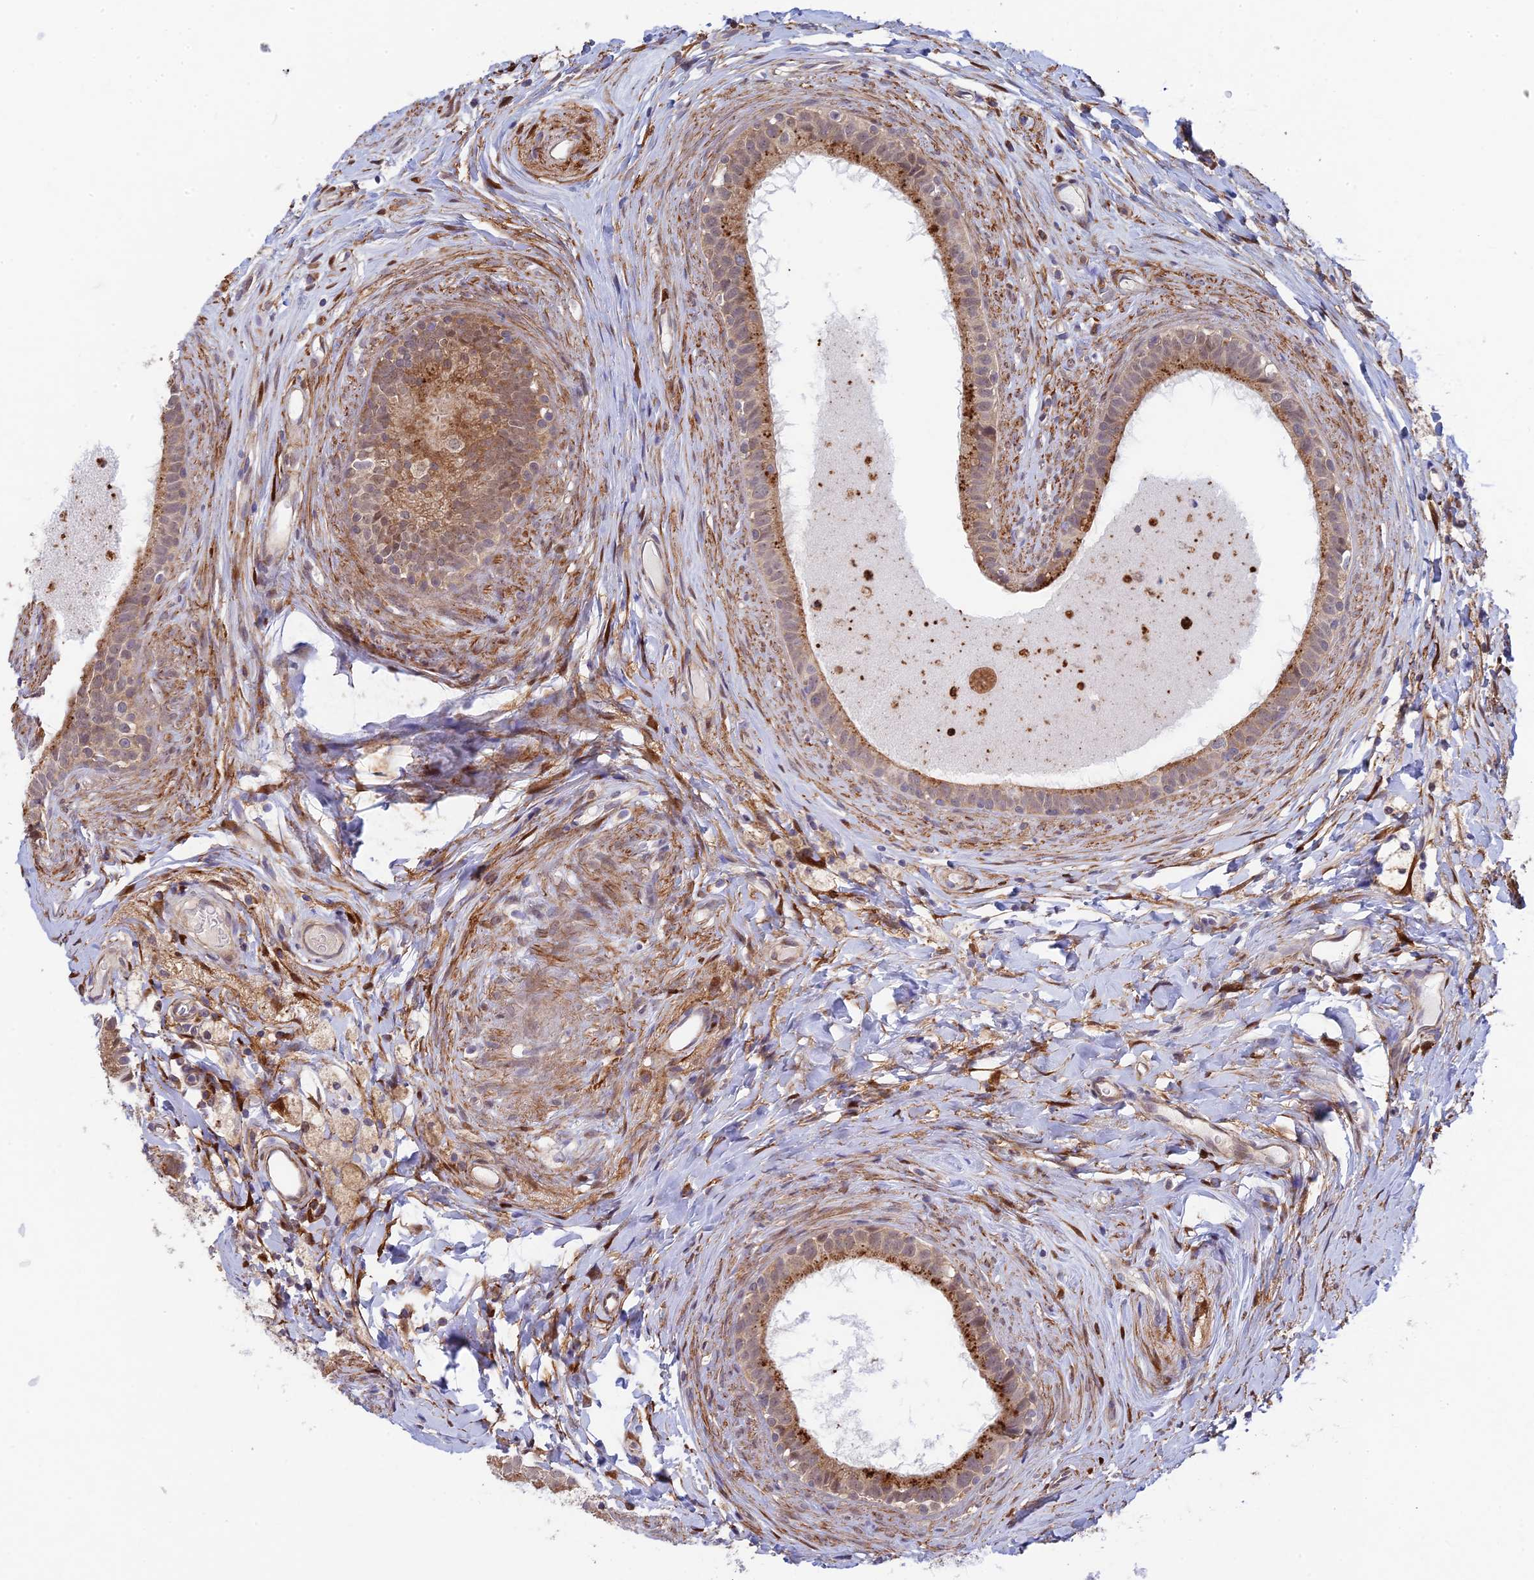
{"staining": {"intensity": "moderate", "quantity": ">75%", "location": "cytoplasmic/membranous"}, "tissue": "epididymis", "cell_type": "Glandular cells", "image_type": "normal", "snomed": [{"axis": "morphology", "description": "Normal tissue, NOS"}, {"axis": "topography", "description": "Epididymis"}], "caption": "Human epididymis stained with a protein marker exhibits moderate staining in glandular cells.", "gene": "INCA1", "patient": {"sex": "male", "age": 80}}